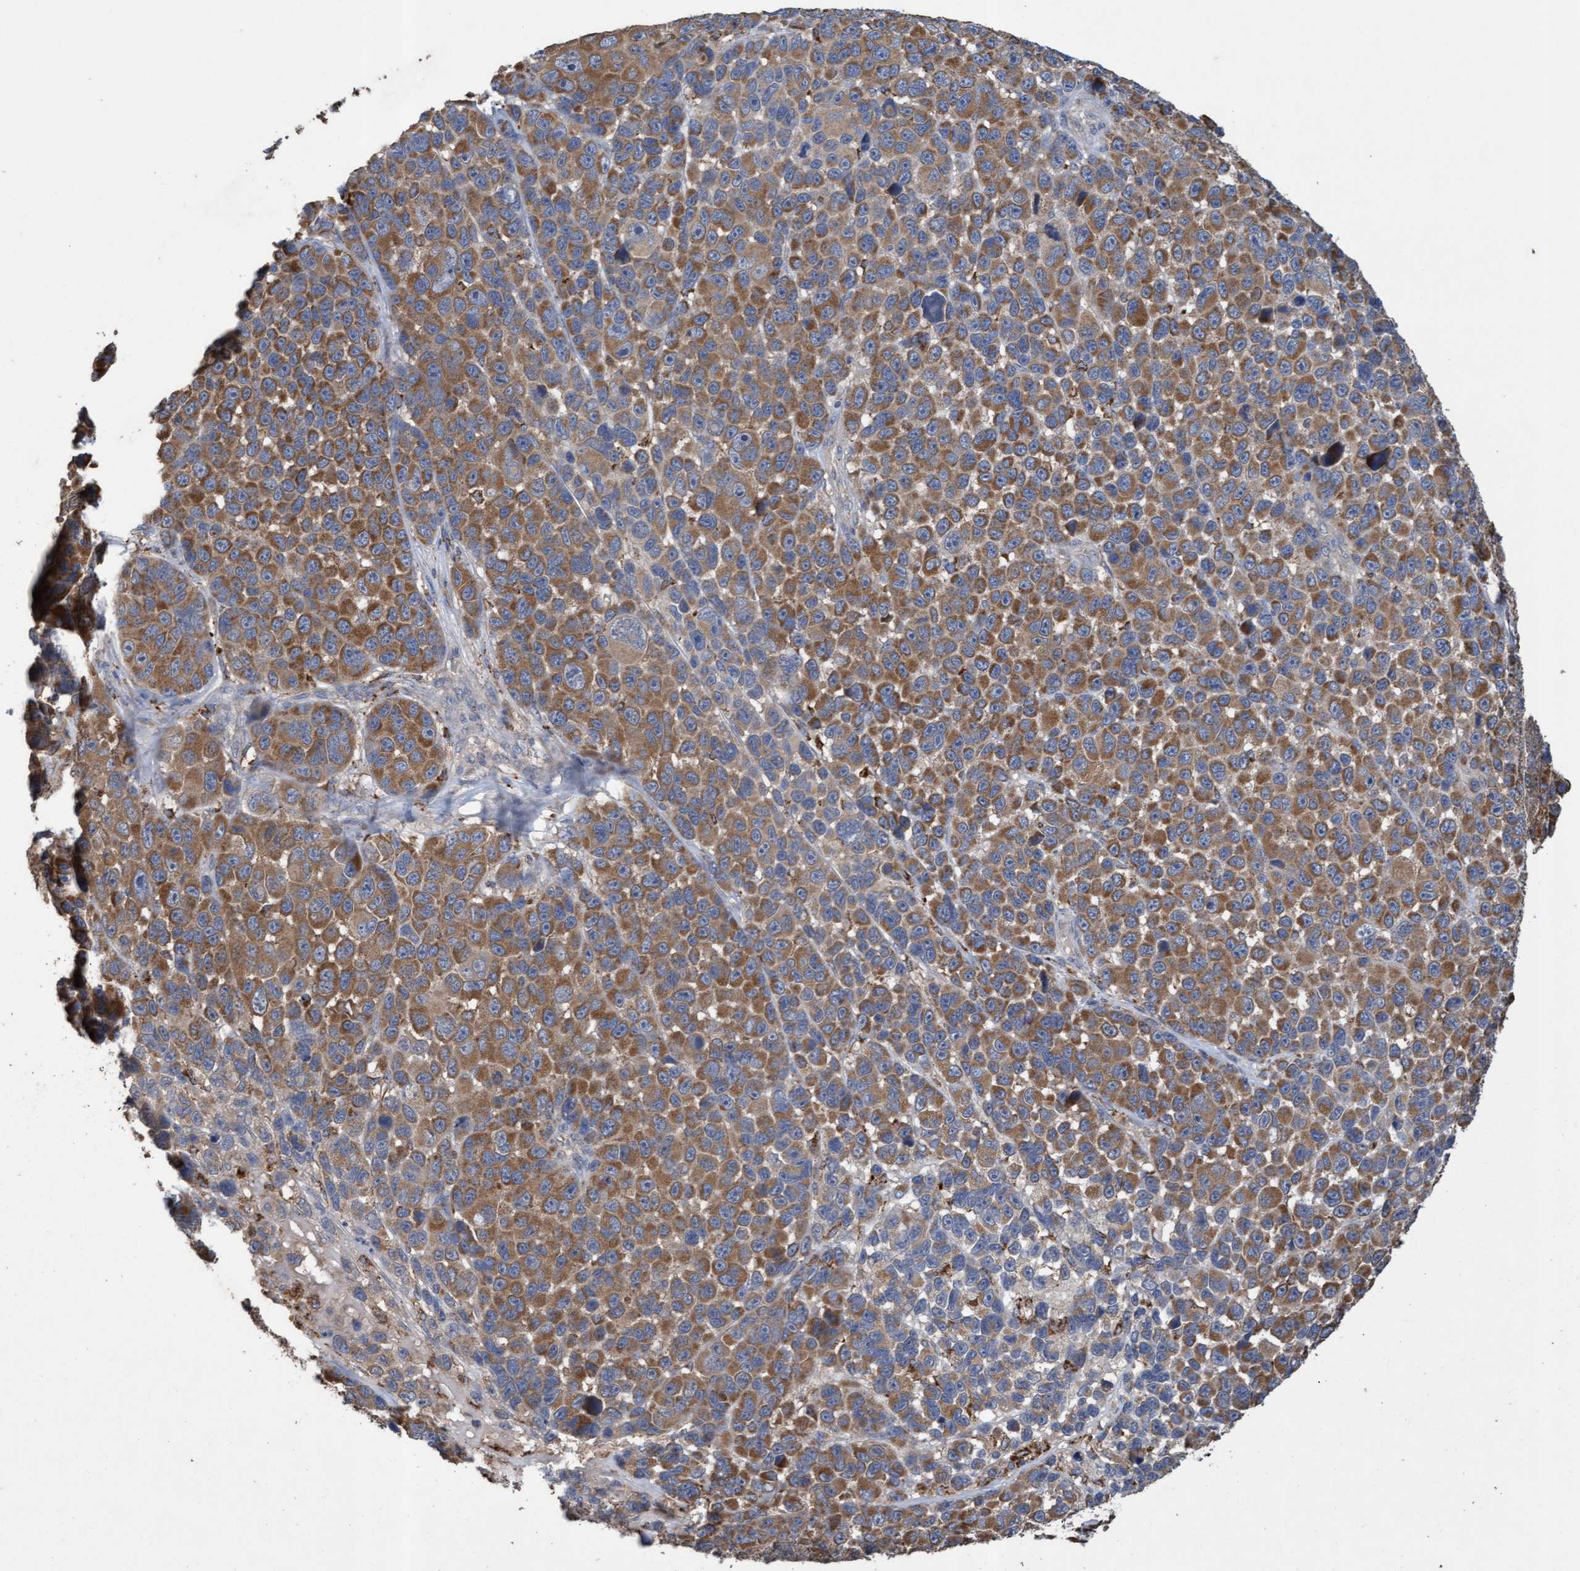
{"staining": {"intensity": "moderate", "quantity": ">75%", "location": "cytoplasmic/membranous"}, "tissue": "melanoma", "cell_type": "Tumor cells", "image_type": "cancer", "snomed": [{"axis": "morphology", "description": "Malignant melanoma, NOS"}, {"axis": "topography", "description": "Skin"}], "caption": "Tumor cells display moderate cytoplasmic/membranous staining in about >75% of cells in malignant melanoma.", "gene": "ATPAF2", "patient": {"sex": "male", "age": 53}}